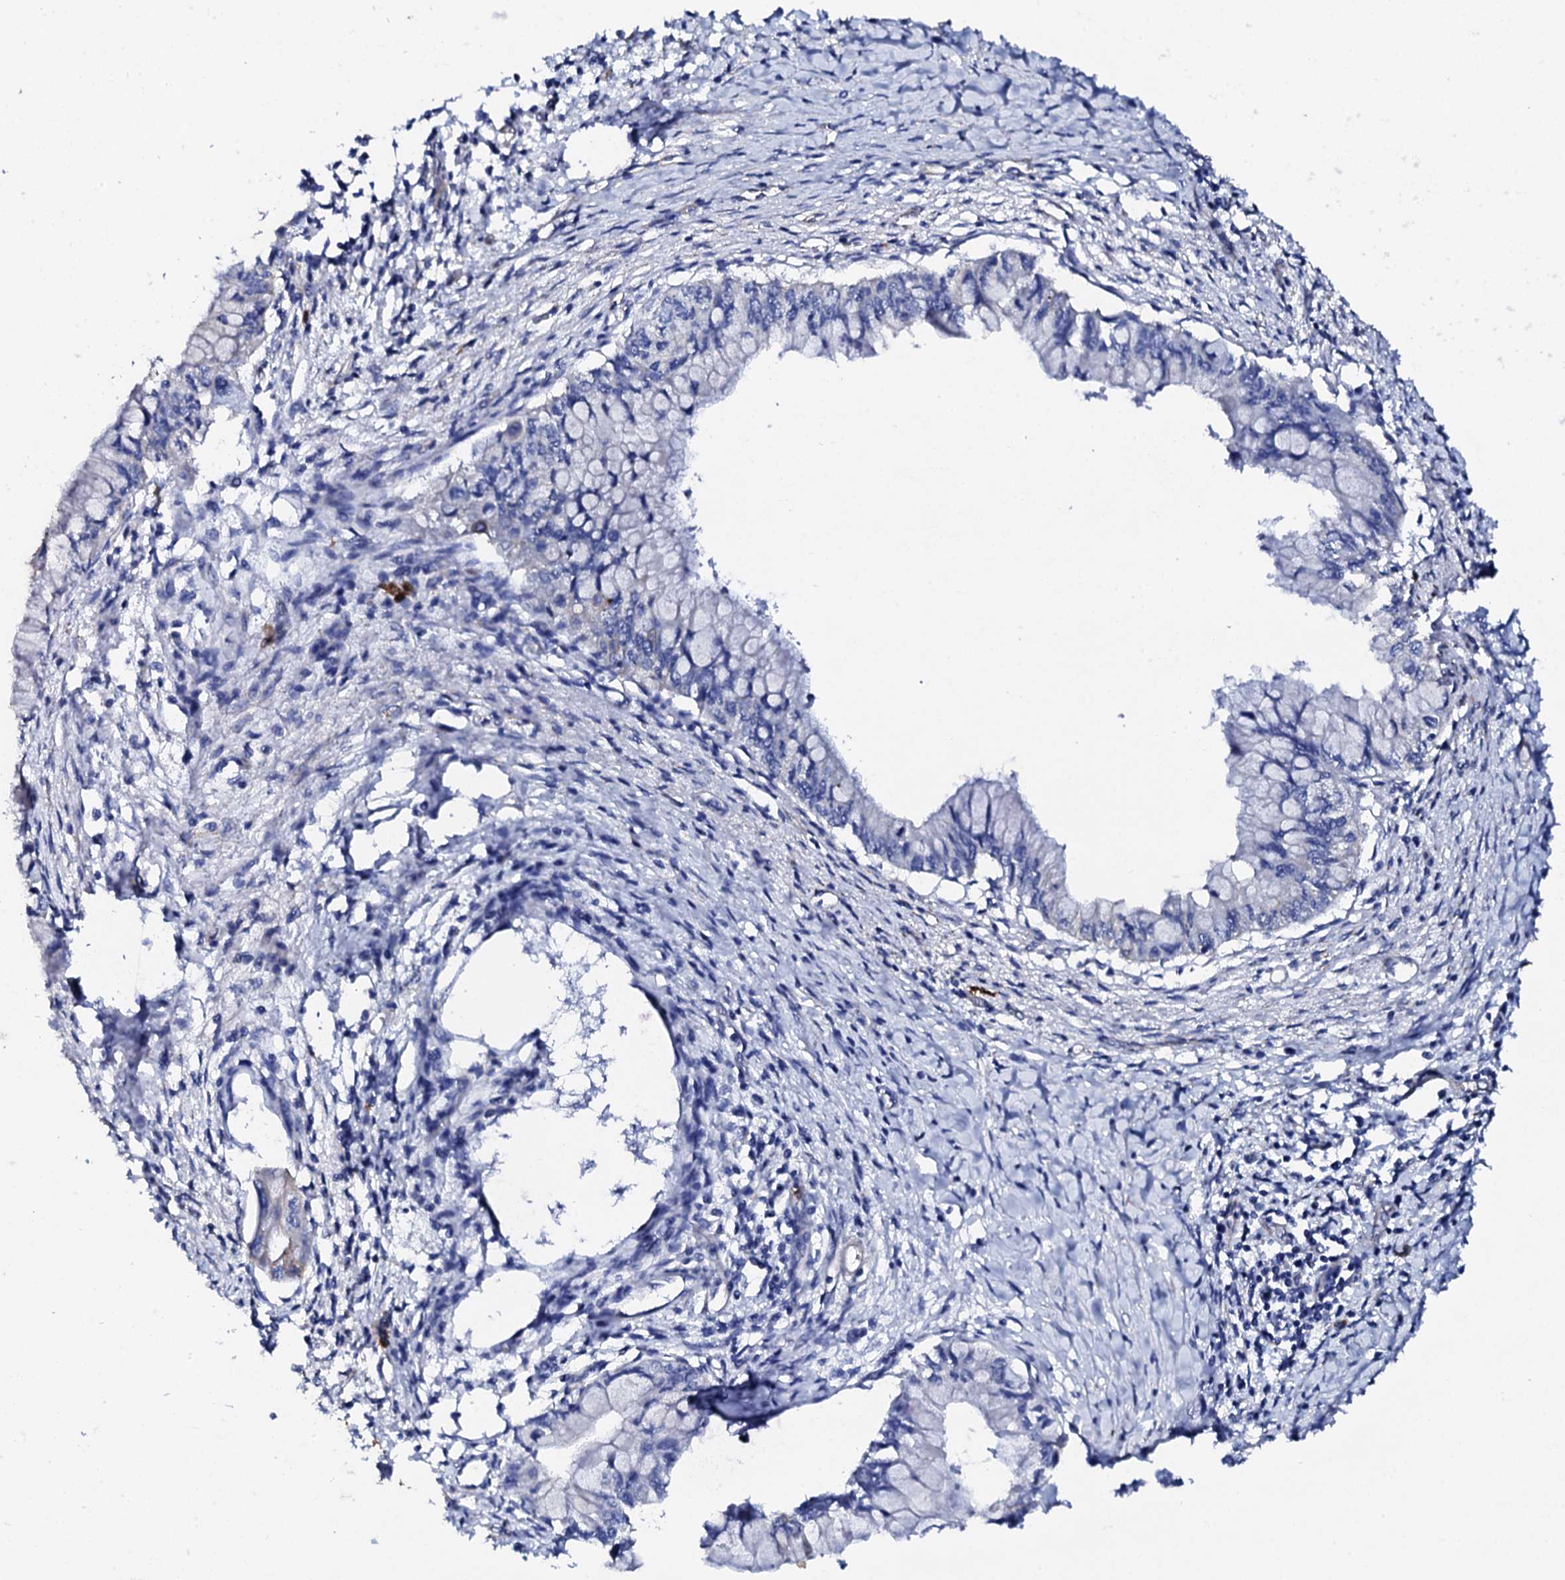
{"staining": {"intensity": "negative", "quantity": "none", "location": "none"}, "tissue": "pancreatic cancer", "cell_type": "Tumor cells", "image_type": "cancer", "snomed": [{"axis": "morphology", "description": "Adenocarcinoma, NOS"}, {"axis": "topography", "description": "Pancreas"}], "caption": "The immunohistochemistry (IHC) histopathology image has no significant expression in tumor cells of pancreatic cancer tissue.", "gene": "KLHL32", "patient": {"sex": "male", "age": 48}}